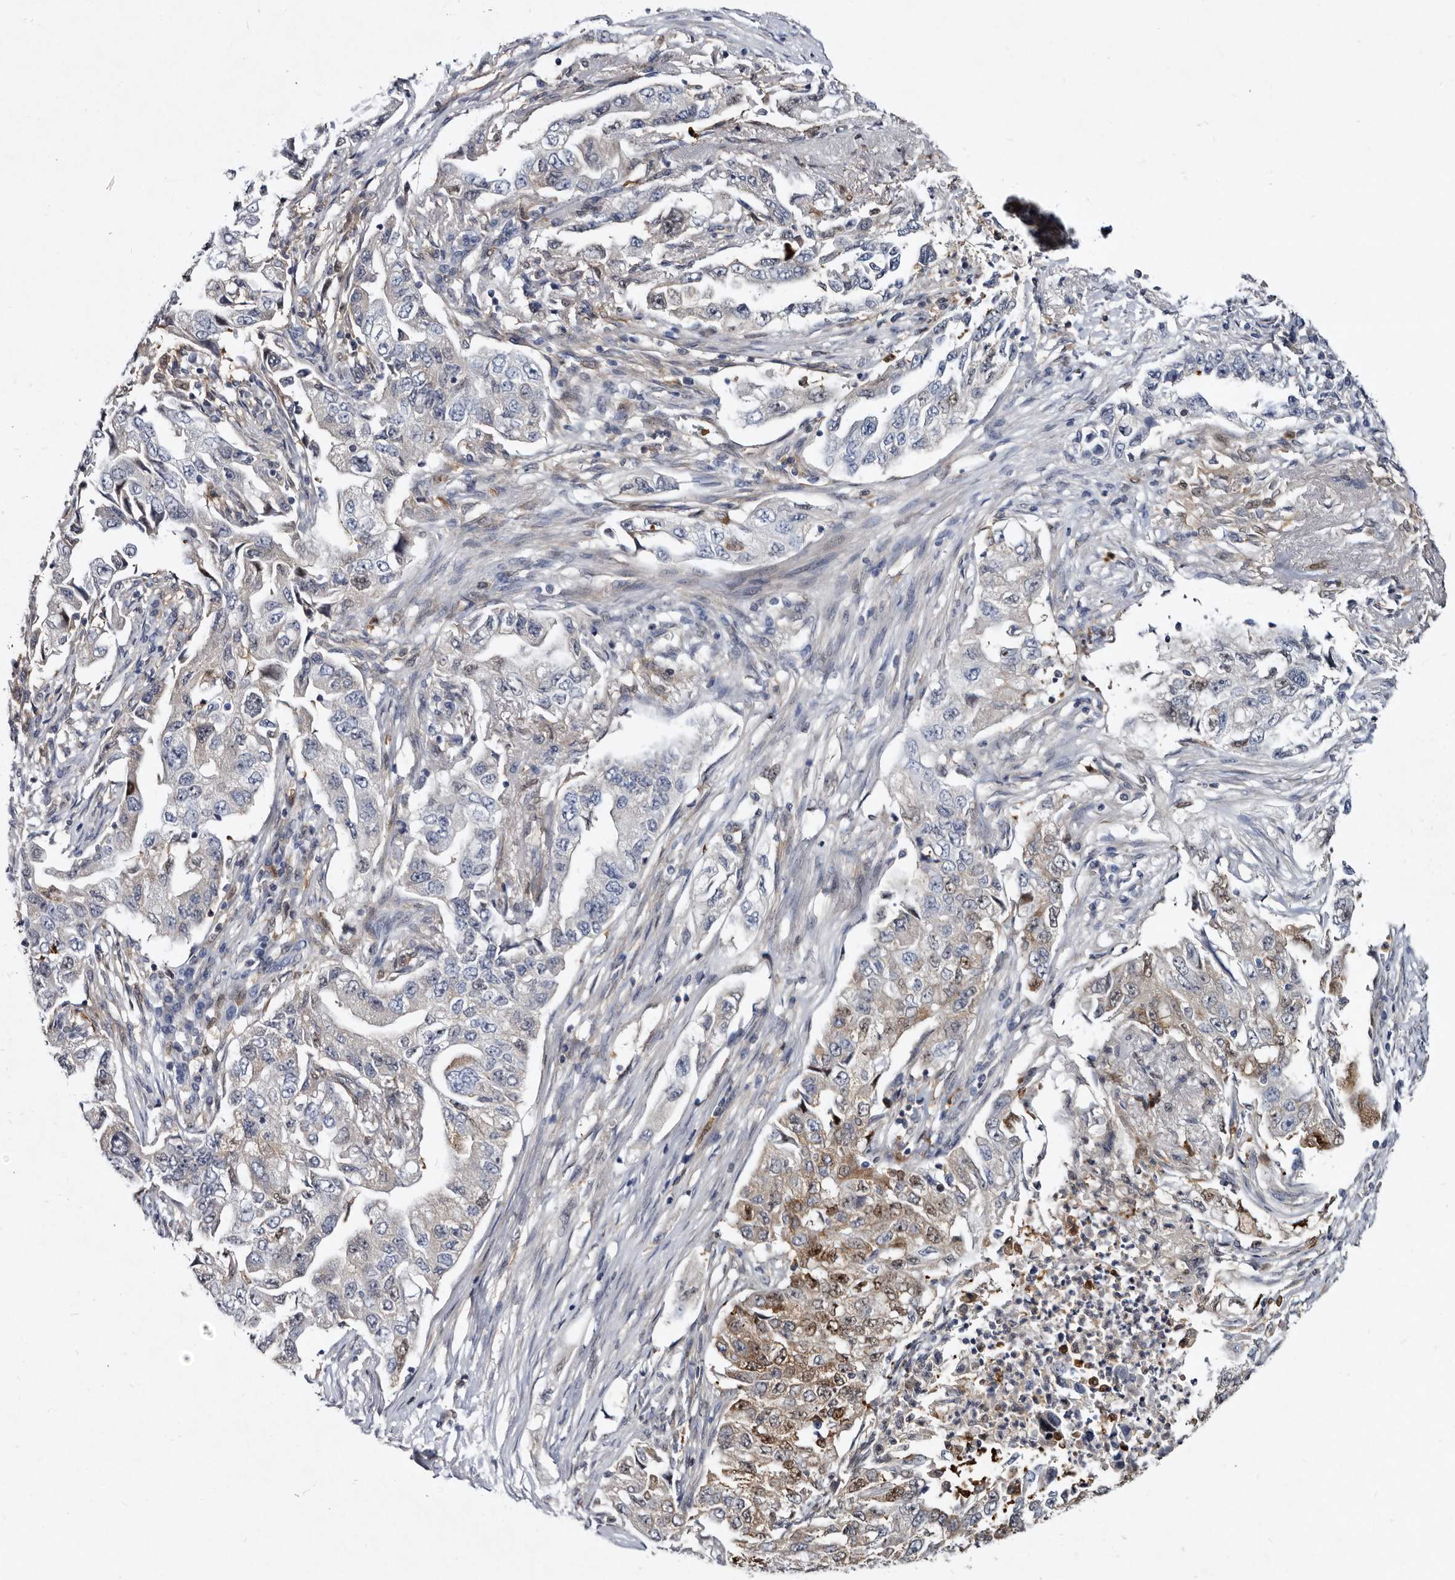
{"staining": {"intensity": "moderate", "quantity": "25%-75%", "location": "cytoplasmic/membranous,nuclear"}, "tissue": "lung cancer", "cell_type": "Tumor cells", "image_type": "cancer", "snomed": [{"axis": "morphology", "description": "Adenocarcinoma, NOS"}, {"axis": "topography", "description": "Lung"}], "caption": "The histopathology image shows staining of lung cancer, revealing moderate cytoplasmic/membranous and nuclear protein expression (brown color) within tumor cells.", "gene": "SERPINB8", "patient": {"sex": "female", "age": 51}}